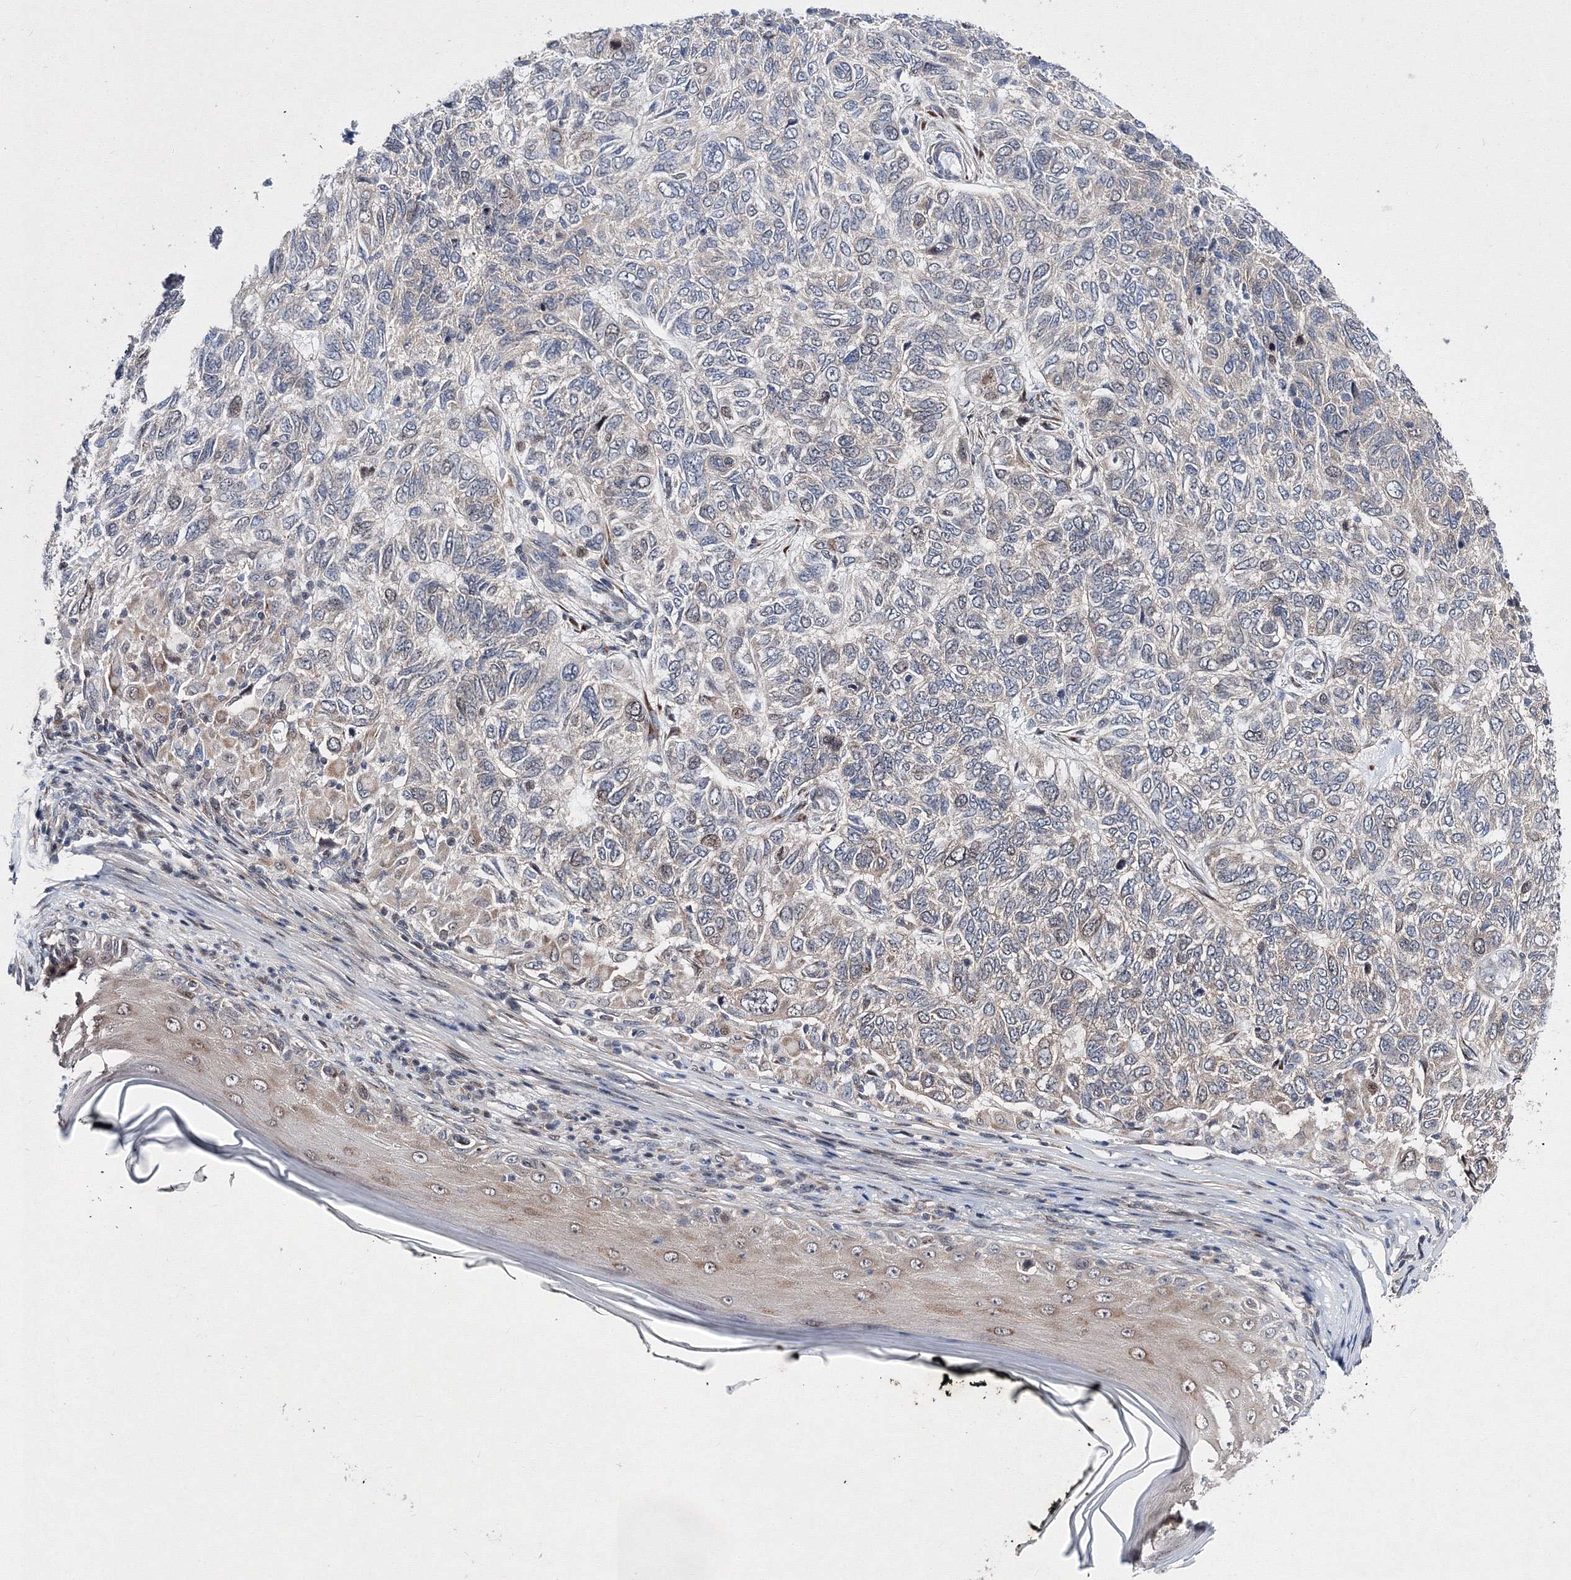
{"staining": {"intensity": "weak", "quantity": "25%-75%", "location": "cytoplasmic/membranous,nuclear"}, "tissue": "skin cancer", "cell_type": "Tumor cells", "image_type": "cancer", "snomed": [{"axis": "morphology", "description": "Basal cell carcinoma"}, {"axis": "topography", "description": "Skin"}], "caption": "Human skin cancer (basal cell carcinoma) stained with a protein marker demonstrates weak staining in tumor cells.", "gene": "GPN1", "patient": {"sex": "female", "age": 65}}